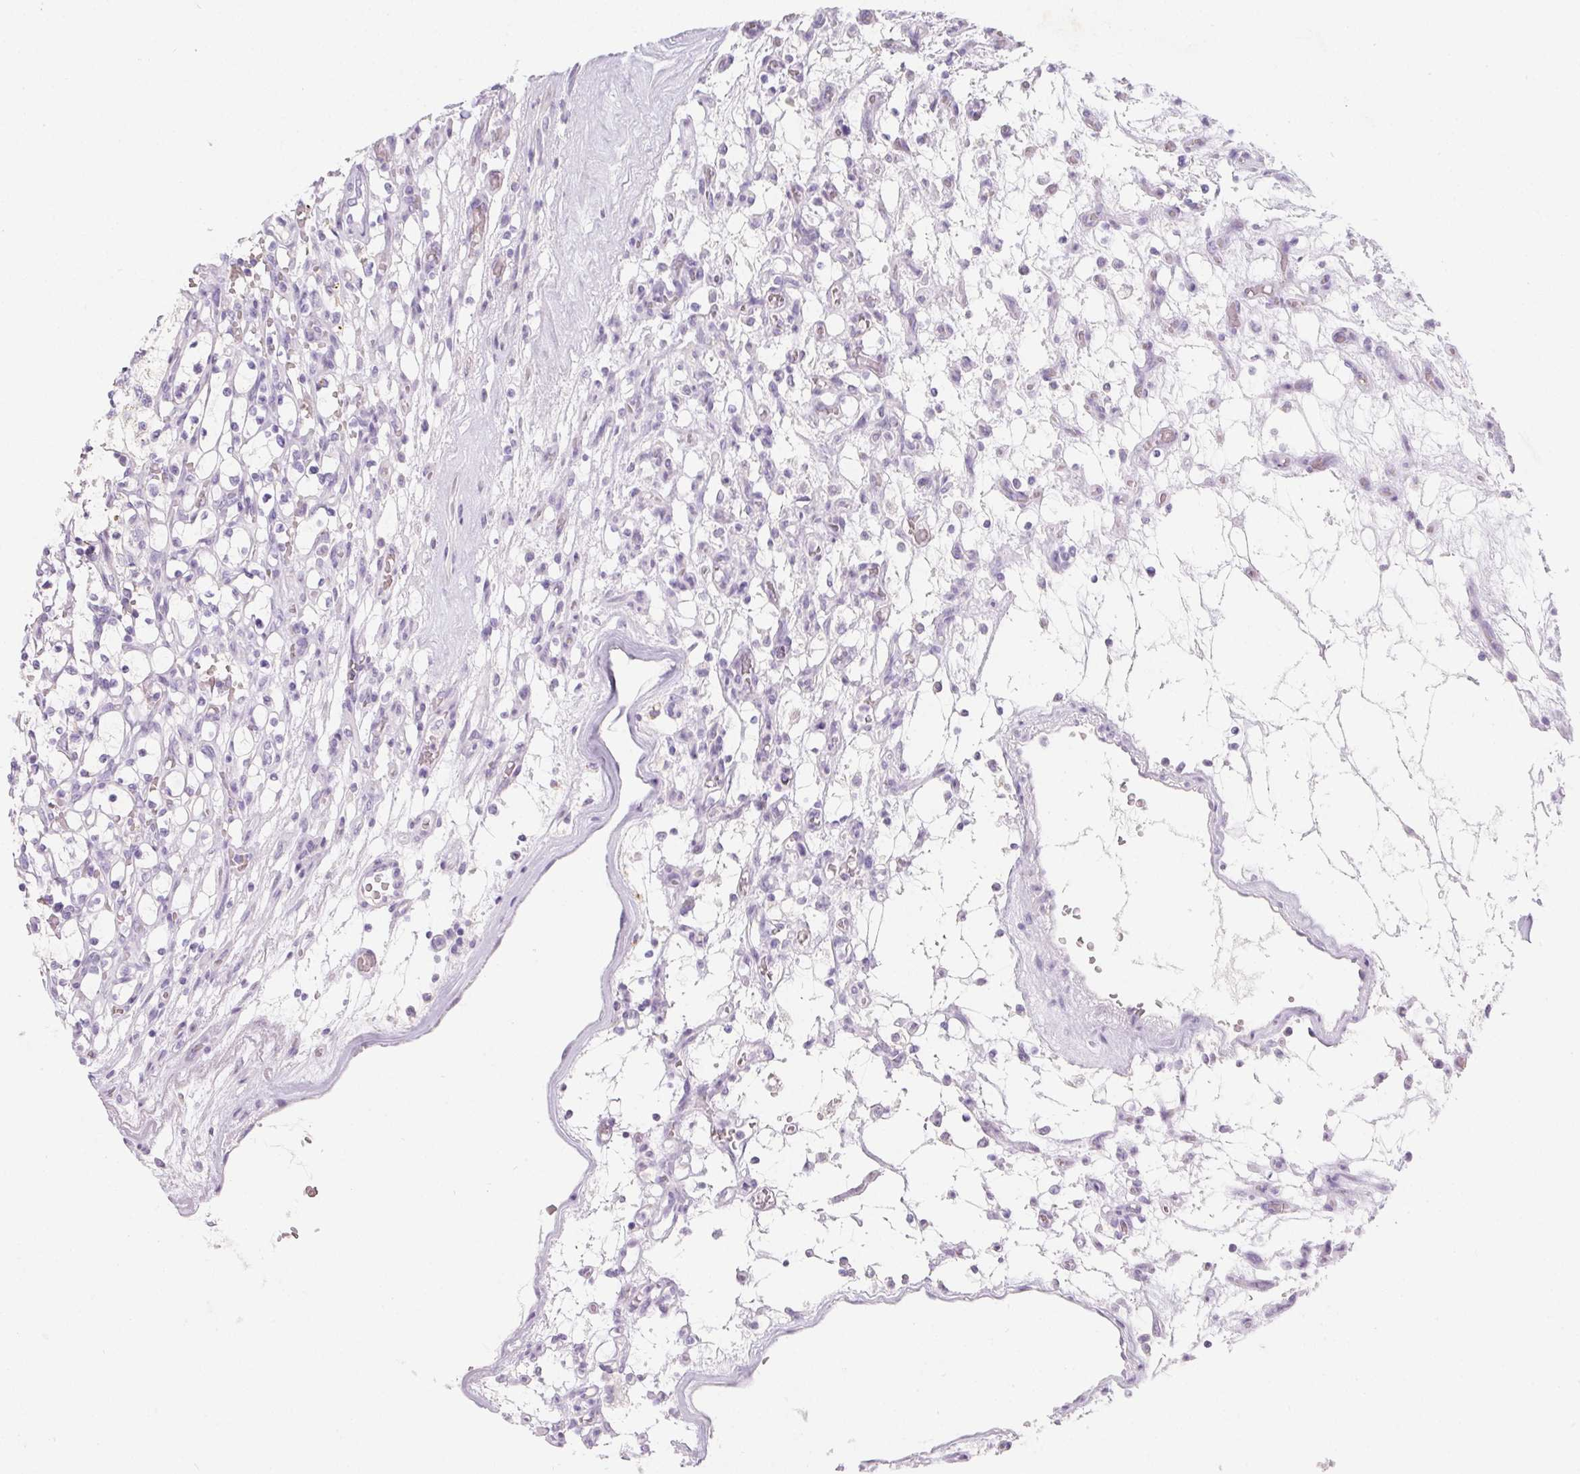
{"staining": {"intensity": "negative", "quantity": "none", "location": "none"}, "tissue": "renal cancer", "cell_type": "Tumor cells", "image_type": "cancer", "snomed": [{"axis": "morphology", "description": "Adenocarcinoma, NOS"}, {"axis": "topography", "description": "Kidney"}], "caption": "Protein analysis of renal cancer displays no significant expression in tumor cells.", "gene": "DCD", "patient": {"sex": "female", "age": 69}}